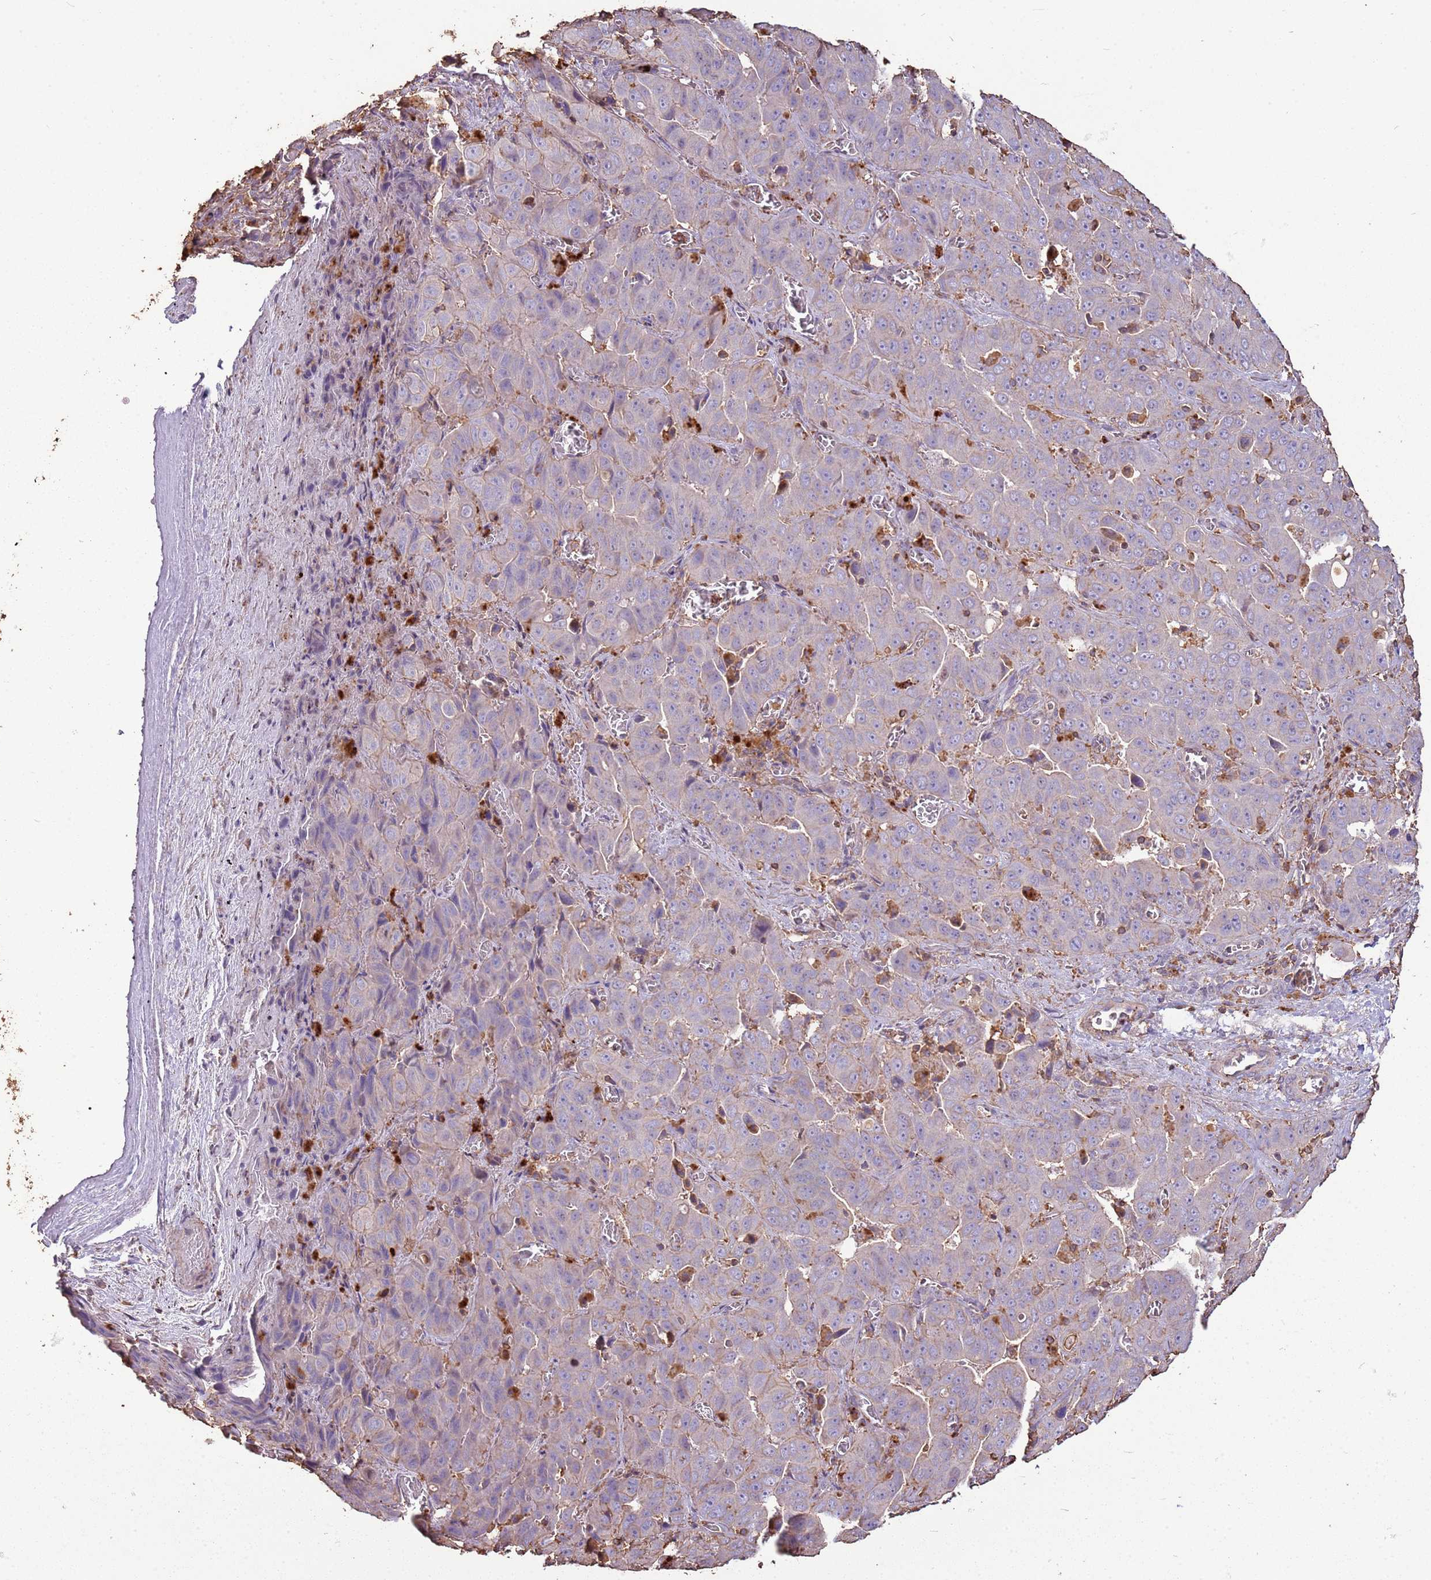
{"staining": {"intensity": "negative", "quantity": "none", "location": "none"}, "tissue": "liver cancer", "cell_type": "Tumor cells", "image_type": "cancer", "snomed": [{"axis": "morphology", "description": "Cholangiocarcinoma"}, {"axis": "topography", "description": "Liver"}], "caption": "This histopathology image is of cholangiocarcinoma (liver) stained with immunohistochemistry to label a protein in brown with the nuclei are counter-stained blue. There is no positivity in tumor cells. (IHC, brightfield microscopy, high magnification).", "gene": "ARL10", "patient": {"sex": "female", "age": 52}}